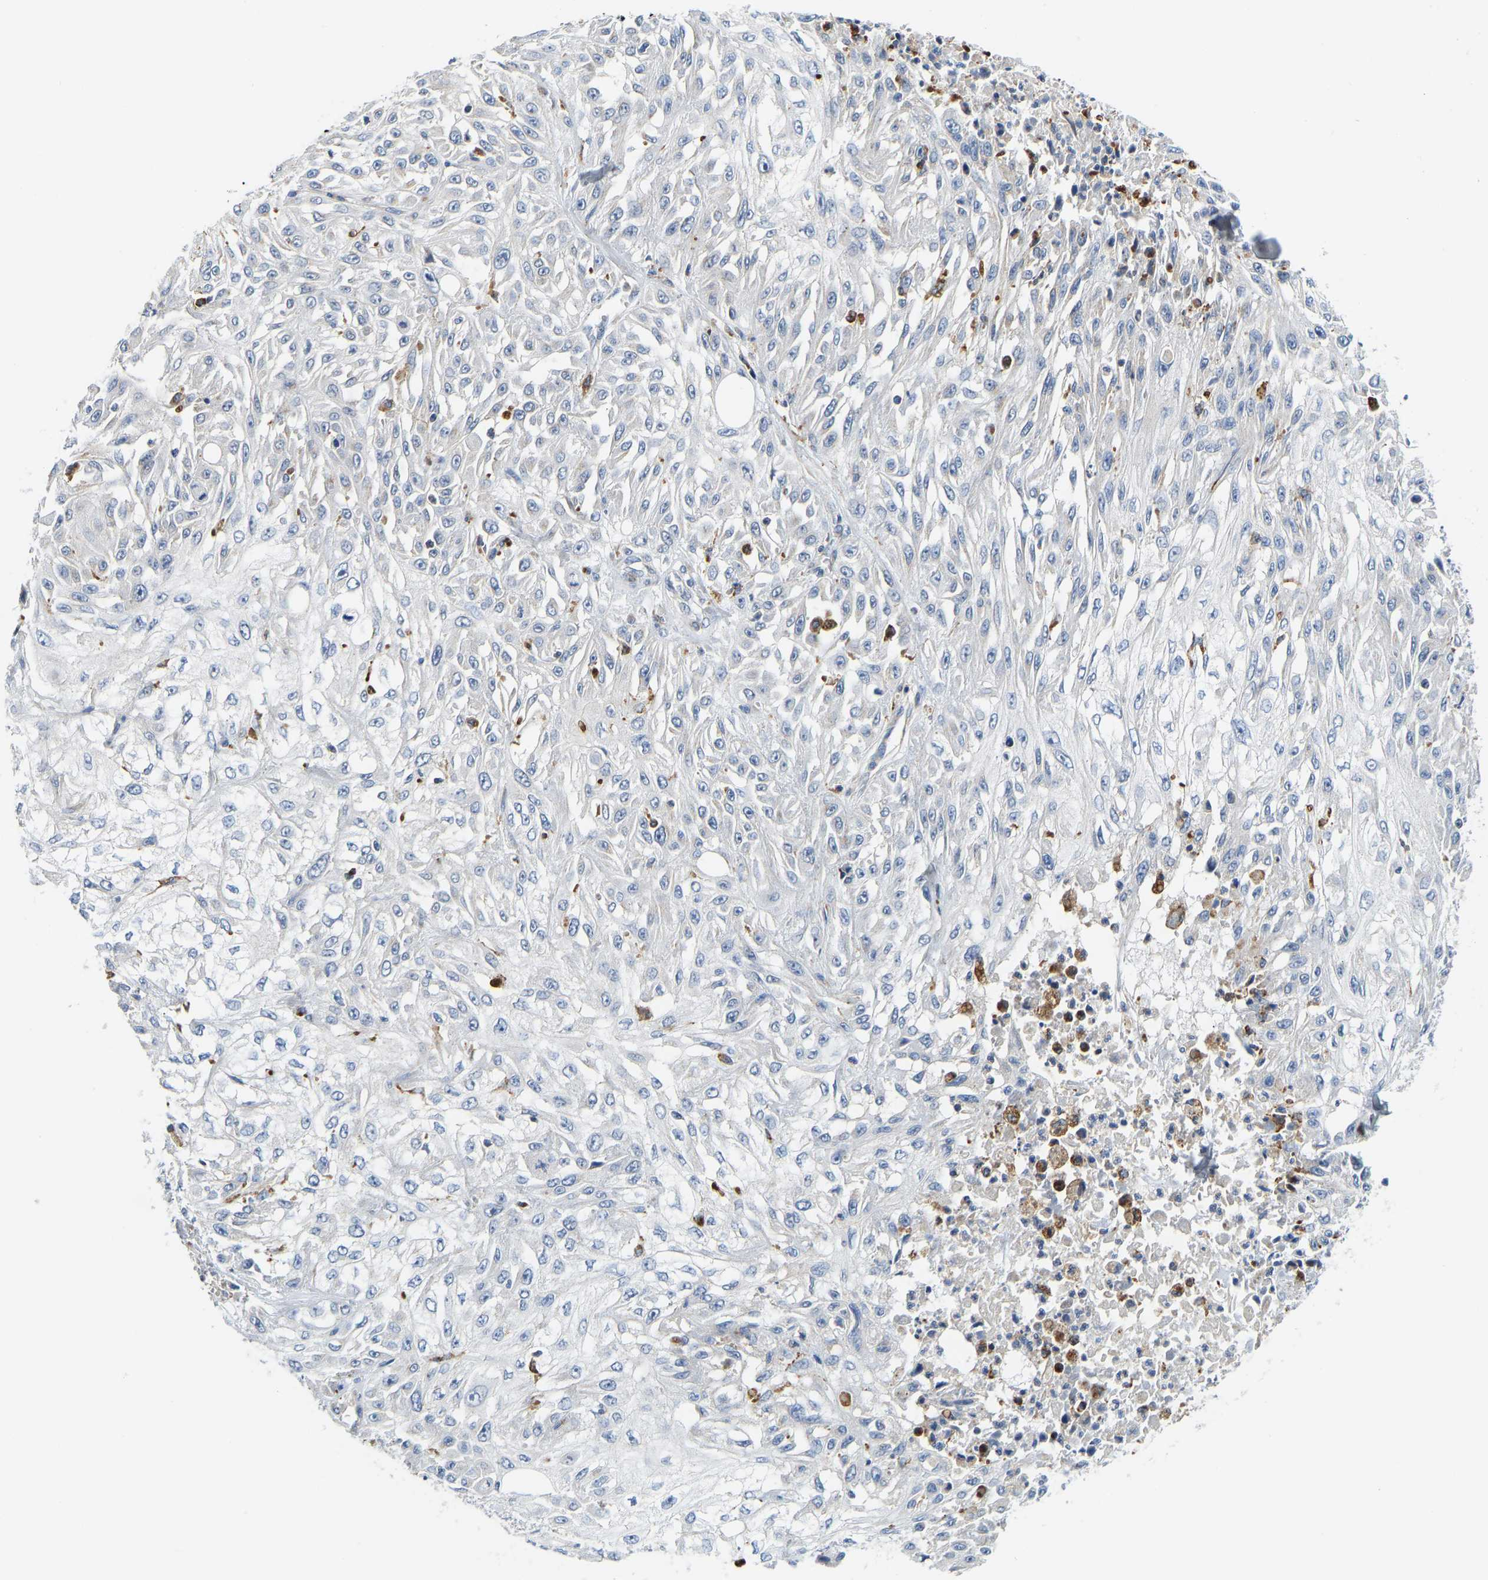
{"staining": {"intensity": "negative", "quantity": "none", "location": "none"}, "tissue": "skin cancer", "cell_type": "Tumor cells", "image_type": "cancer", "snomed": [{"axis": "morphology", "description": "Squamous cell carcinoma, NOS"}, {"axis": "morphology", "description": "Squamous cell carcinoma, metastatic, NOS"}, {"axis": "topography", "description": "Skin"}, {"axis": "topography", "description": "Lymph node"}], "caption": "Immunohistochemistry of skin metastatic squamous cell carcinoma shows no positivity in tumor cells.", "gene": "ATP6V1E1", "patient": {"sex": "male", "age": 75}}